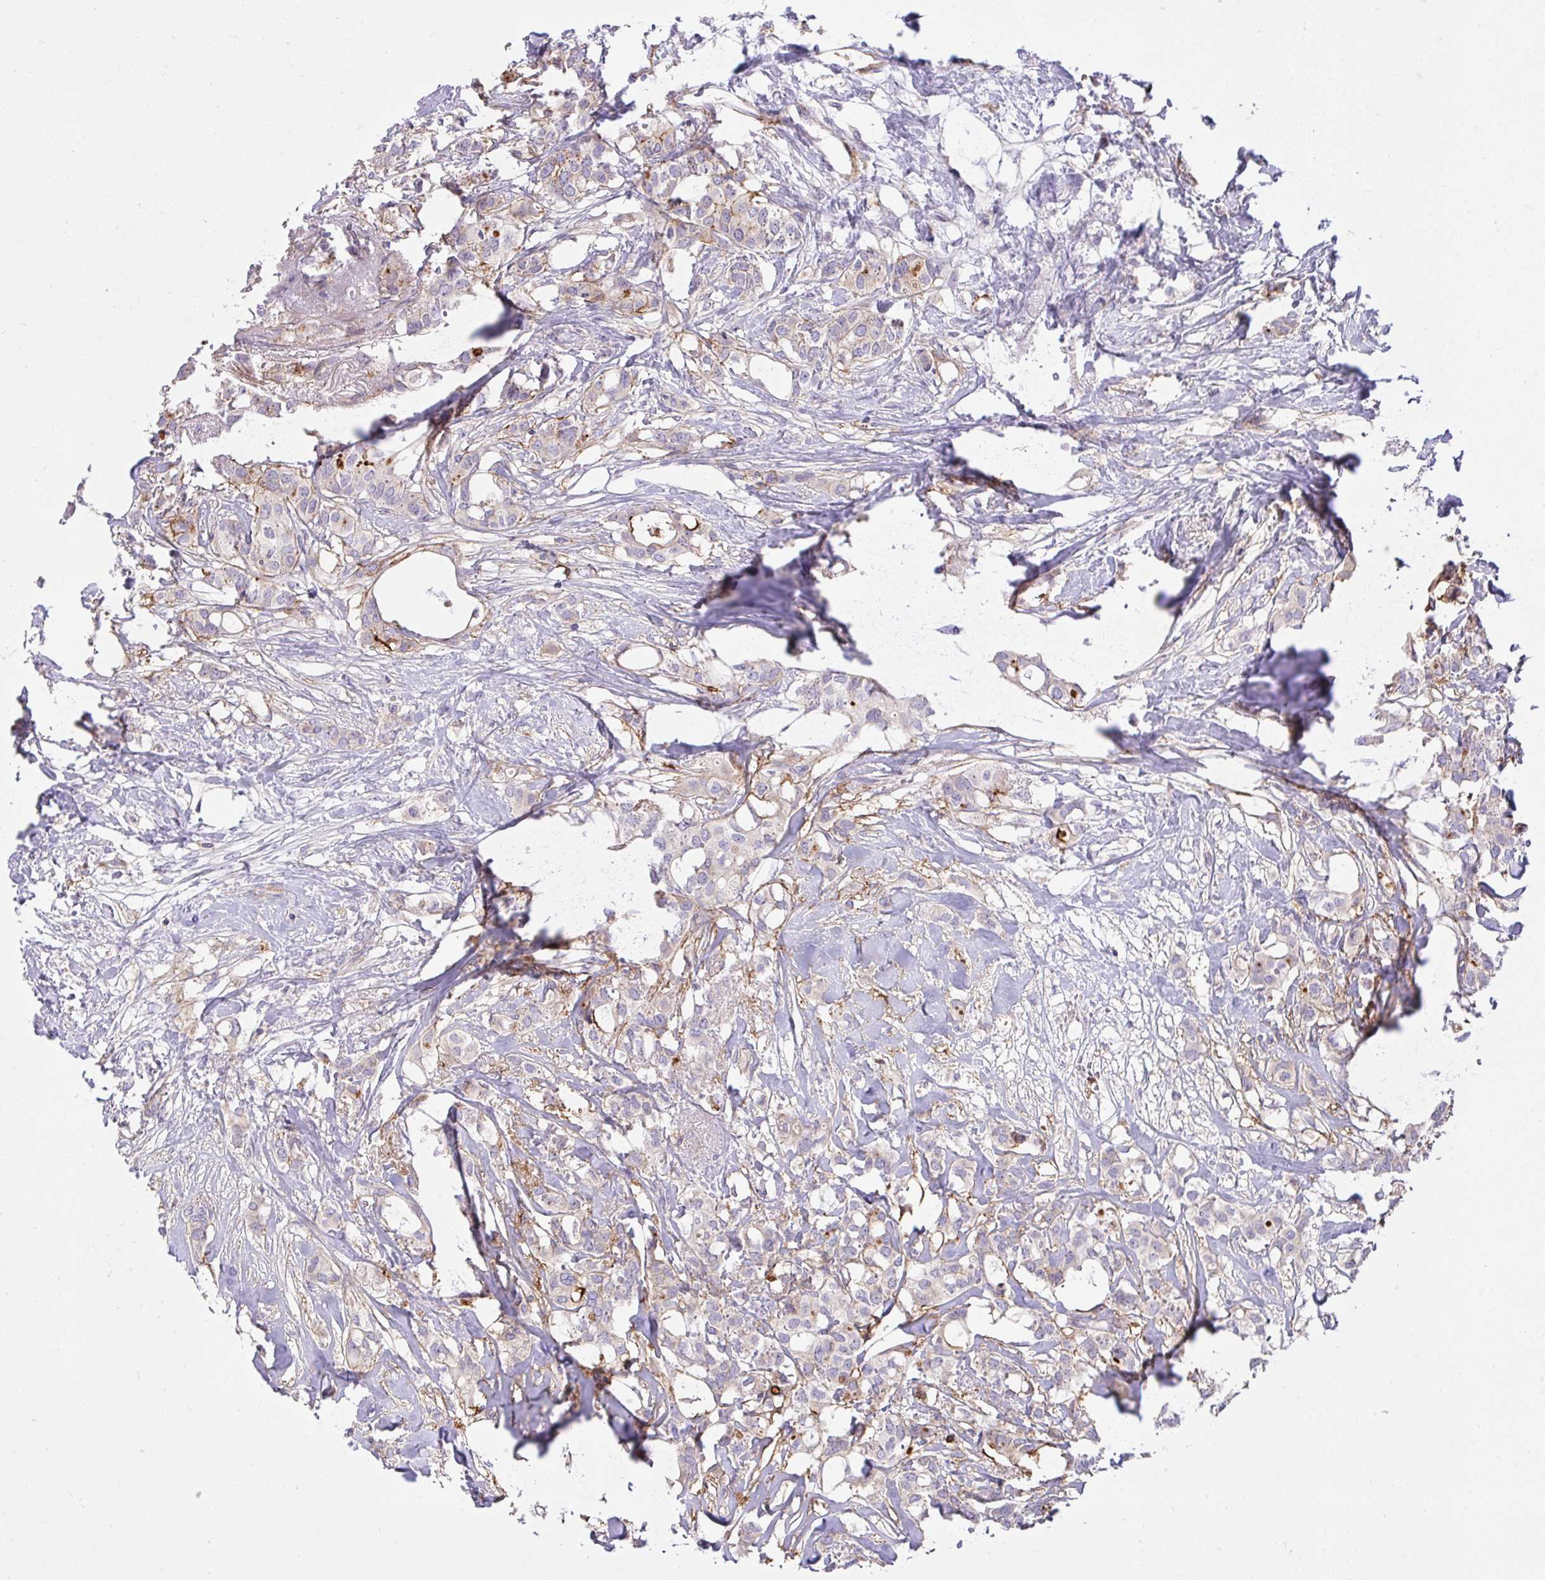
{"staining": {"intensity": "negative", "quantity": "none", "location": "none"}, "tissue": "breast cancer", "cell_type": "Tumor cells", "image_type": "cancer", "snomed": [{"axis": "morphology", "description": "Duct carcinoma"}, {"axis": "topography", "description": "Breast"}], "caption": "Tumor cells are negative for protein expression in human infiltrating ductal carcinoma (breast). Nuclei are stained in blue.", "gene": "ERI1", "patient": {"sex": "female", "age": 62}}